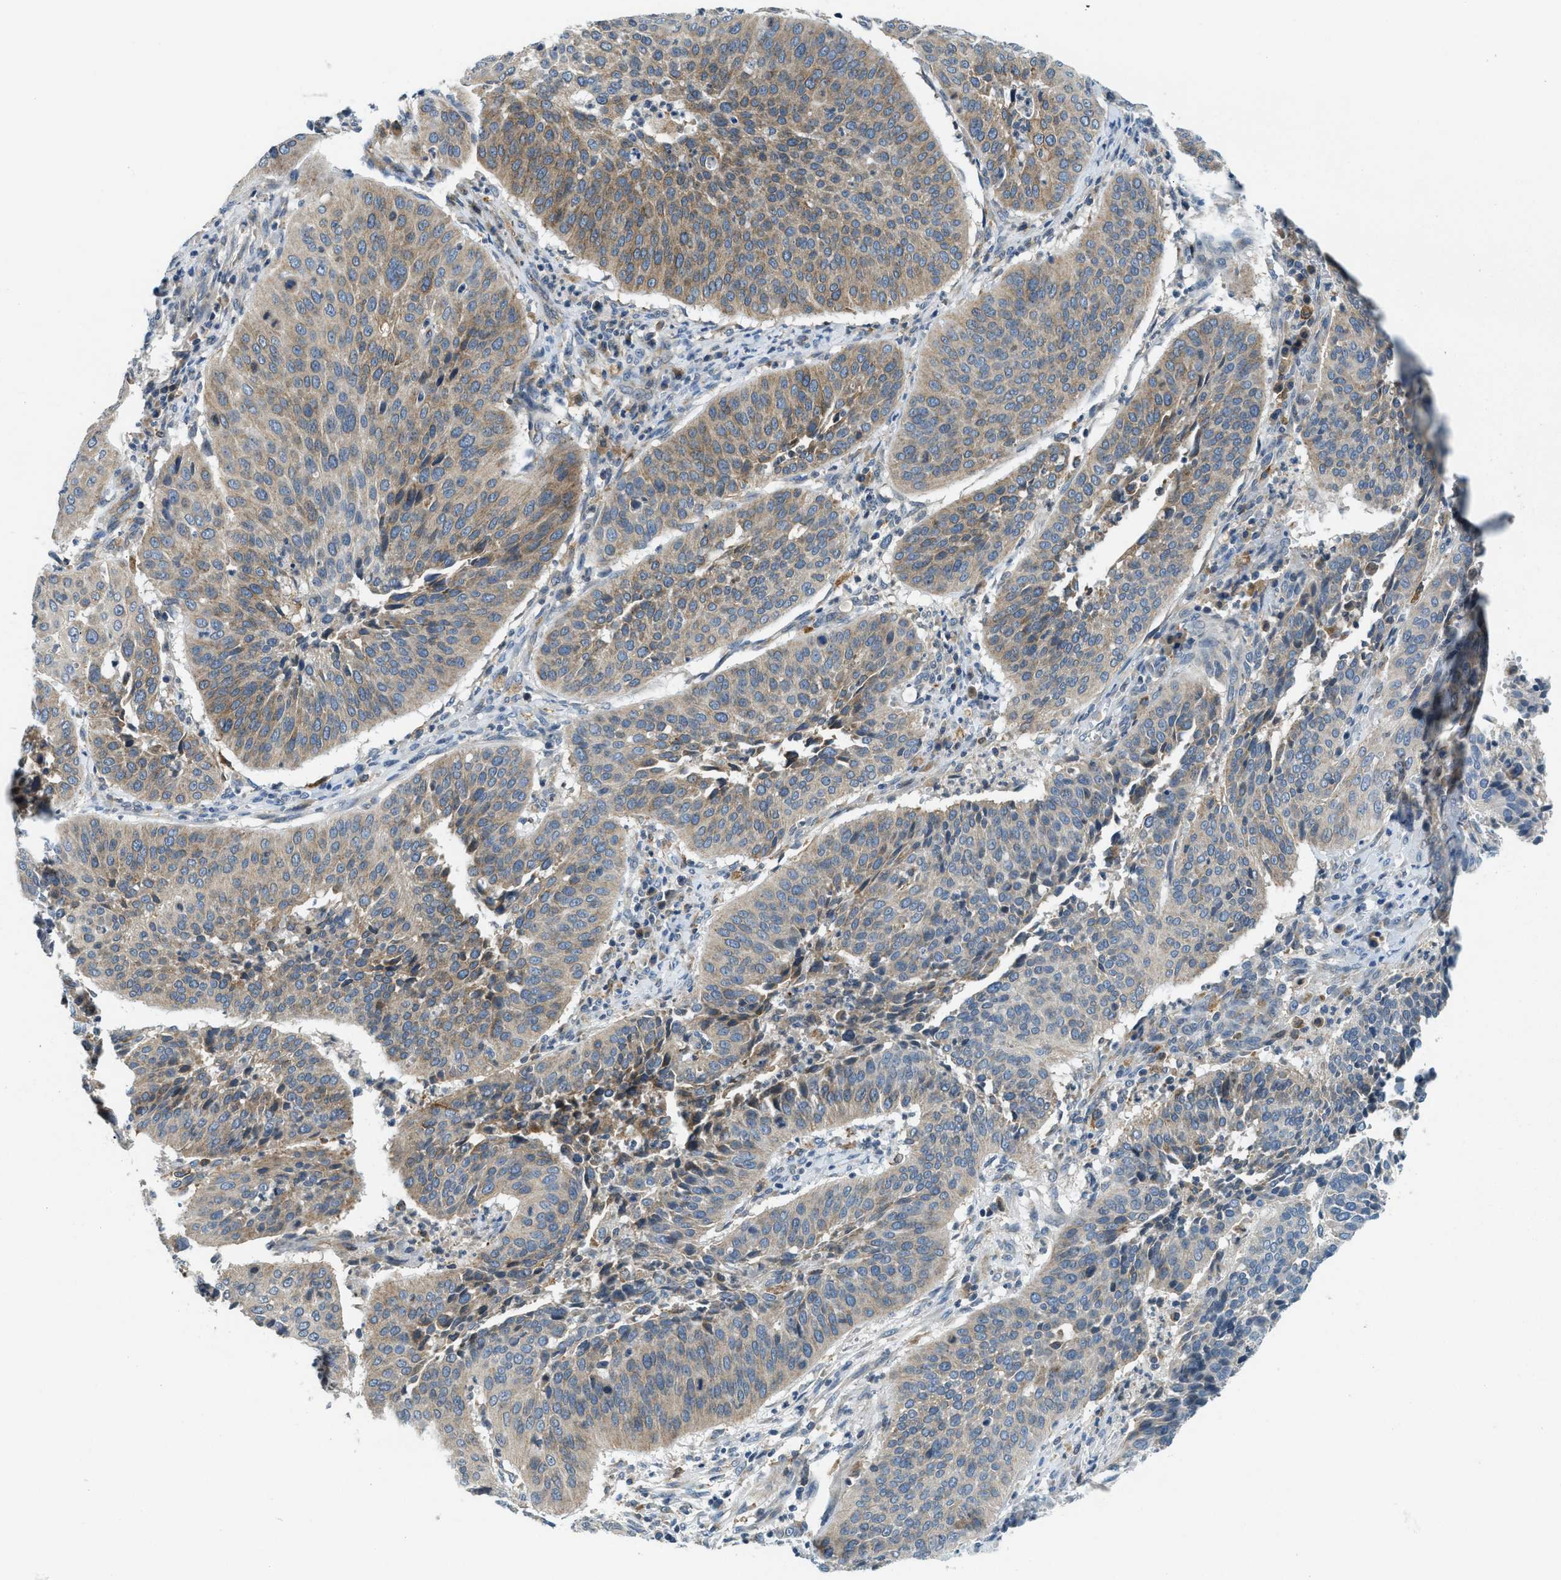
{"staining": {"intensity": "moderate", "quantity": "25%-75%", "location": "cytoplasmic/membranous"}, "tissue": "cervical cancer", "cell_type": "Tumor cells", "image_type": "cancer", "snomed": [{"axis": "morphology", "description": "Normal tissue, NOS"}, {"axis": "morphology", "description": "Squamous cell carcinoma, NOS"}, {"axis": "topography", "description": "Cervix"}], "caption": "Protein staining of cervical squamous cell carcinoma tissue exhibits moderate cytoplasmic/membranous positivity in approximately 25%-75% of tumor cells. The protein of interest is stained brown, and the nuclei are stained in blue (DAB IHC with brightfield microscopy, high magnification).", "gene": "BCAP31", "patient": {"sex": "female", "age": 39}}